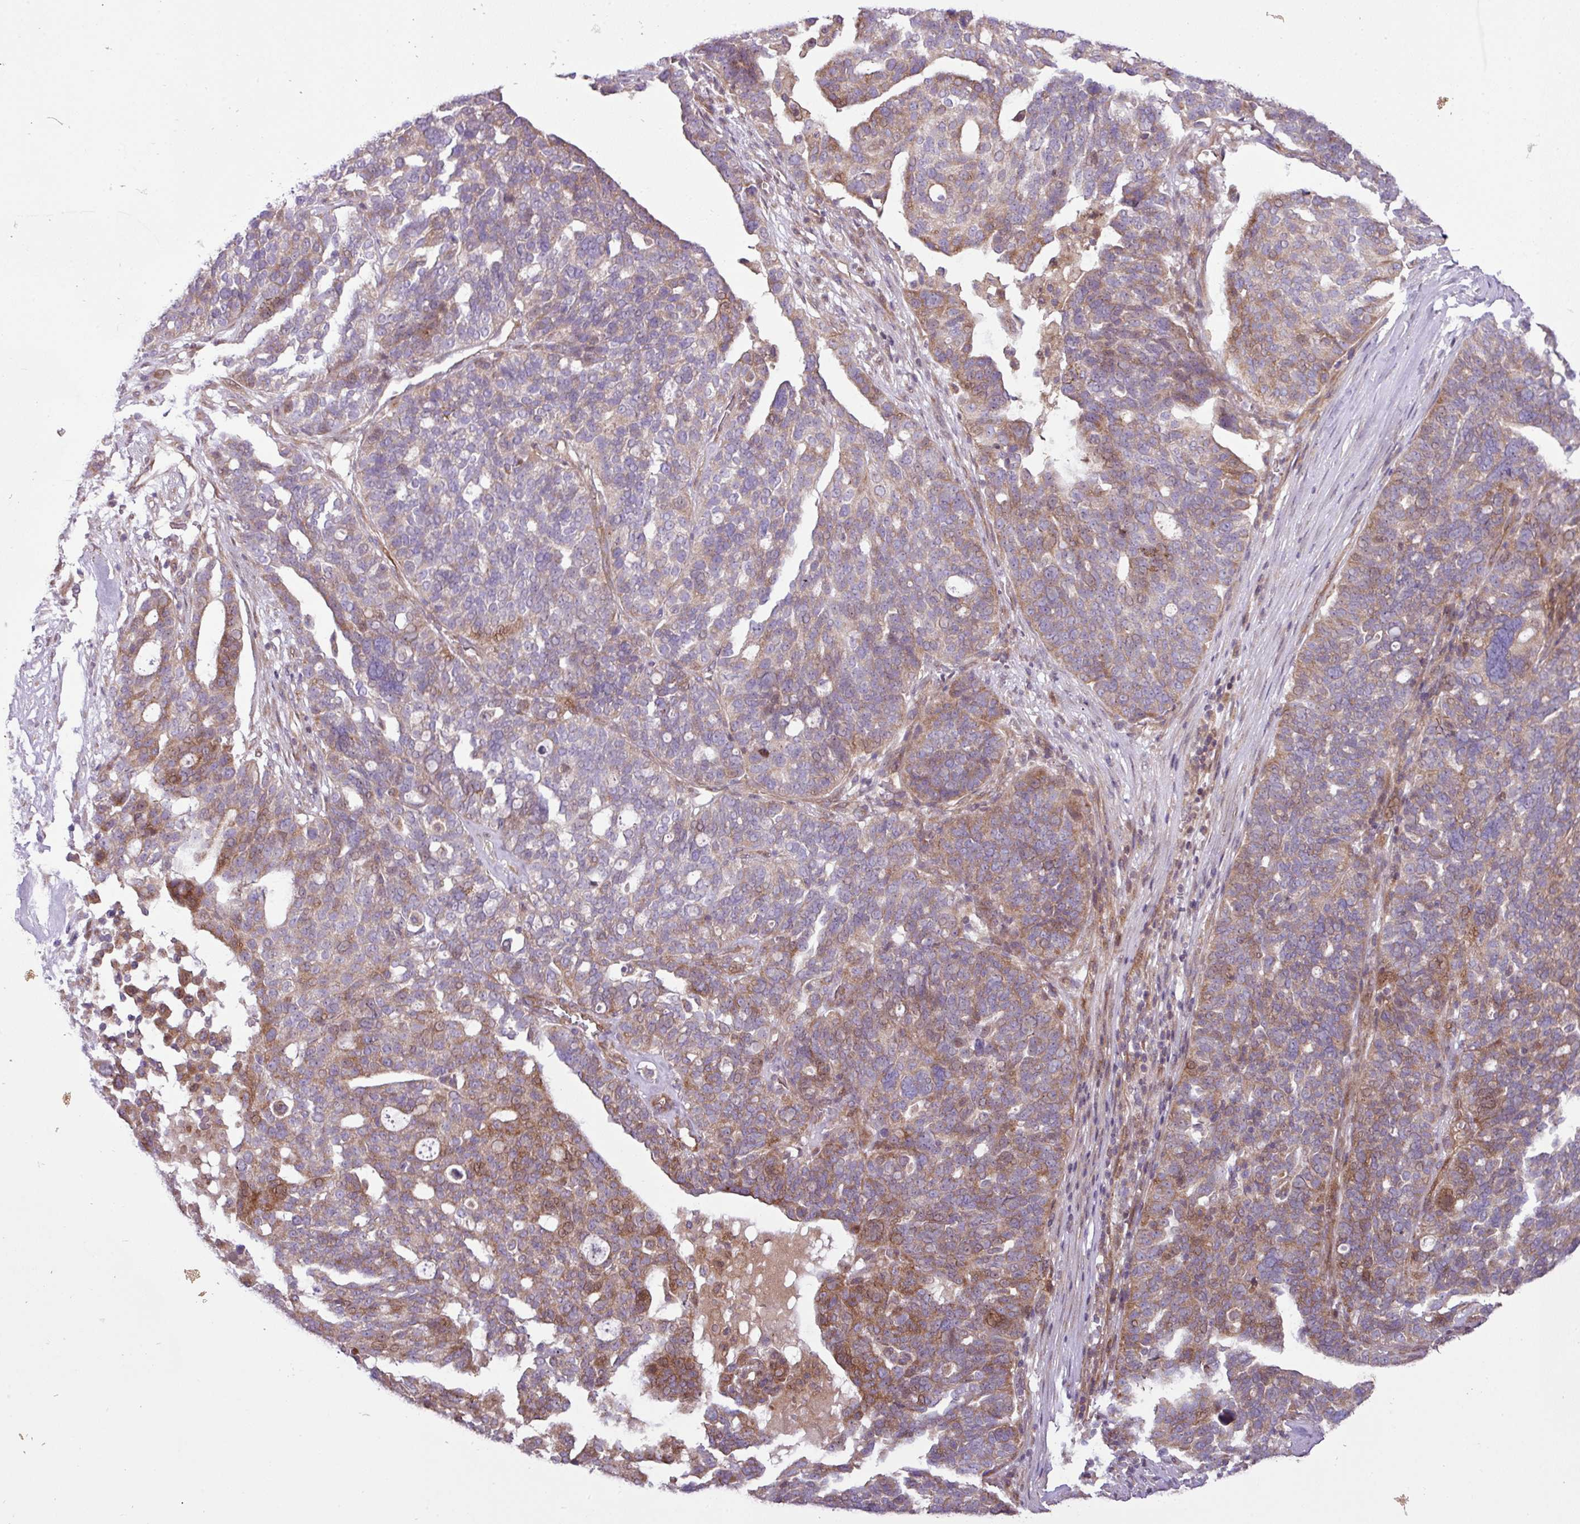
{"staining": {"intensity": "weak", "quantity": "25%-75%", "location": "cytoplasmic/membranous"}, "tissue": "ovarian cancer", "cell_type": "Tumor cells", "image_type": "cancer", "snomed": [{"axis": "morphology", "description": "Cystadenocarcinoma, serous, NOS"}, {"axis": "topography", "description": "Ovary"}], "caption": "Serous cystadenocarcinoma (ovarian) stained with a protein marker exhibits weak staining in tumor cells.", "gene": "COX18", "patient": {"sex": "female", "age": 59}}